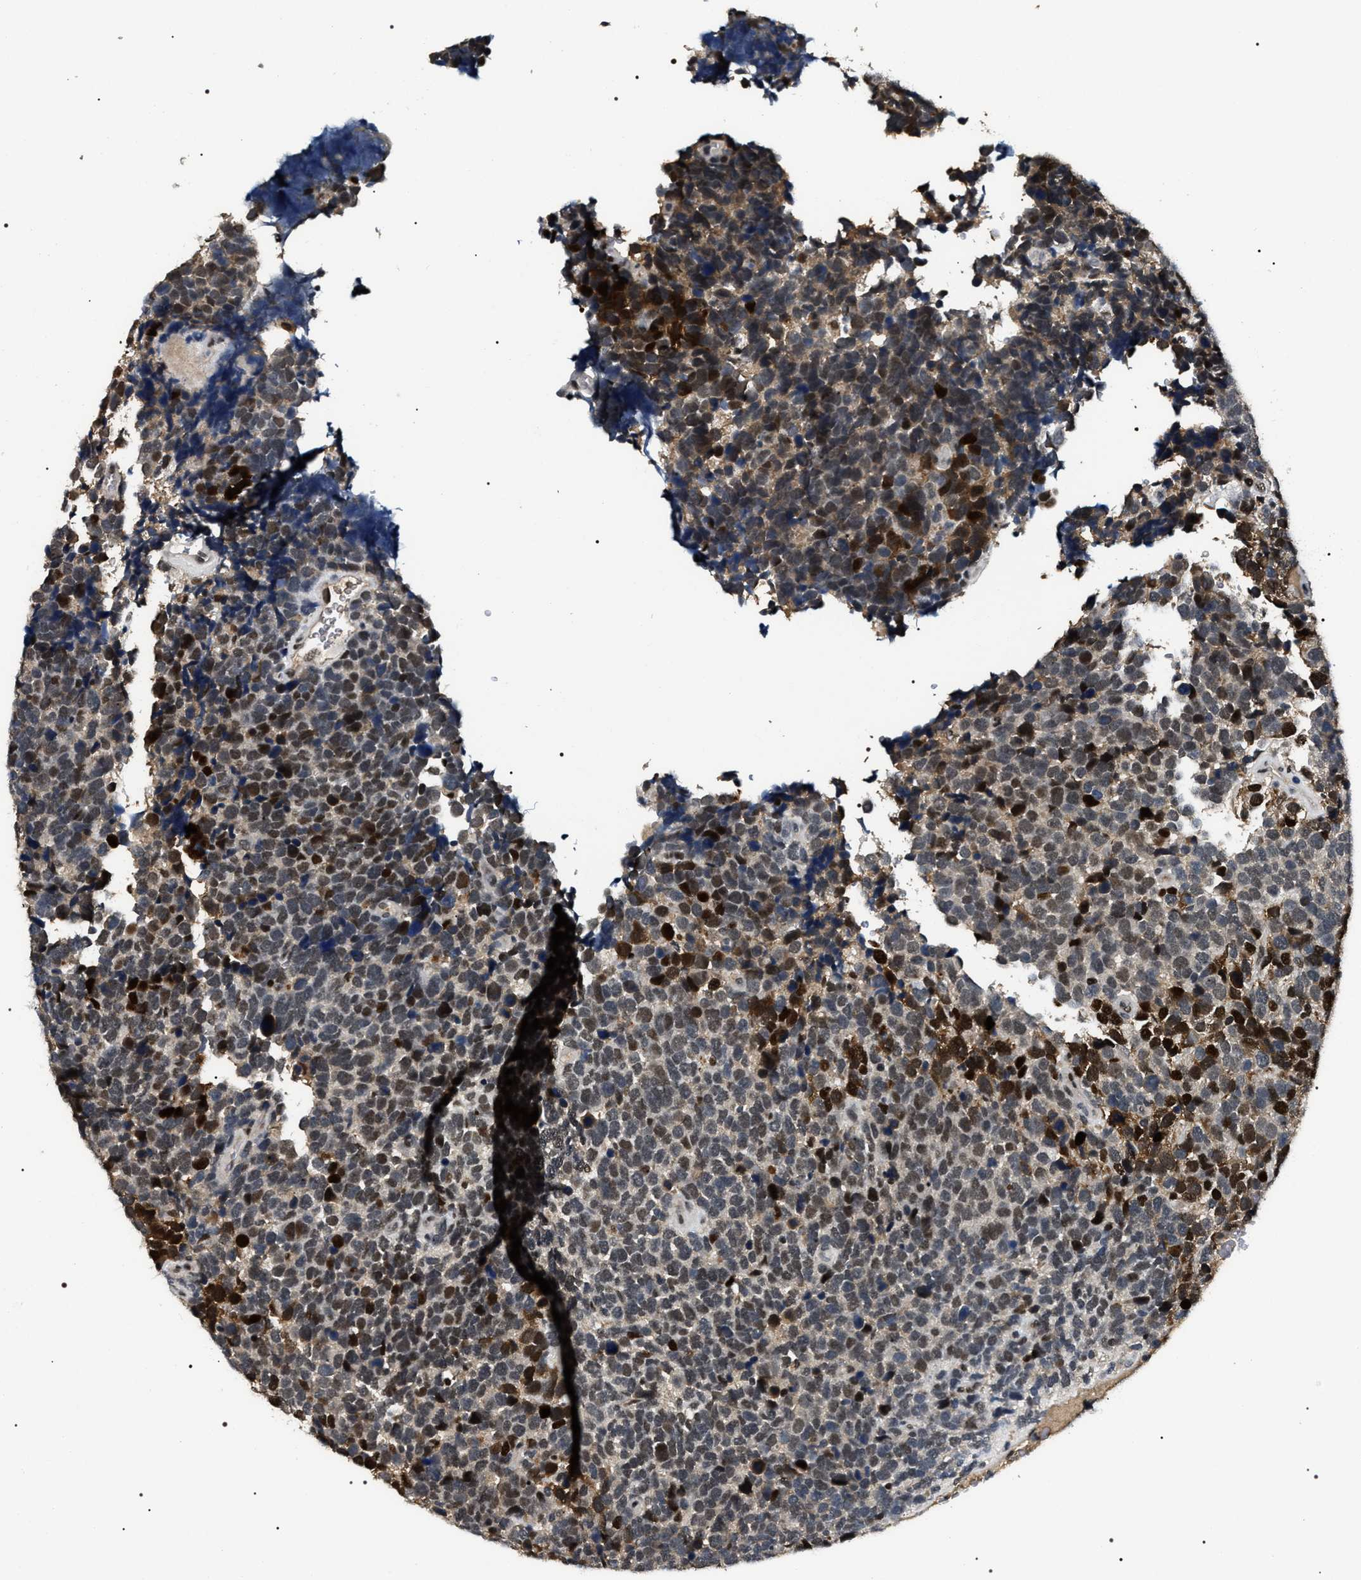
{"staining": {"intensity": "strong", "quantity": ">75%", "location": "cytoplasmic/membranous,nuclear"}, "tissue": "urothelial cancer", "cell_type": "Tumor cells", "image_type": "cancer", "snomed": [{"axis": "morphology", "description": "Urothelial carcinoma, High grade"}, {"axis": "topography", "description": "Urinary bladder"}], "caption": "The image shows immunohistochemical staining of high-grade urothelial carcinoma. There is strong cytoplasmic/membranous and nuclear expression is seen in approximately >75% of tumor cells.", "gene": "C7orf25", "patient": {"sex": "female", "age": 82}}